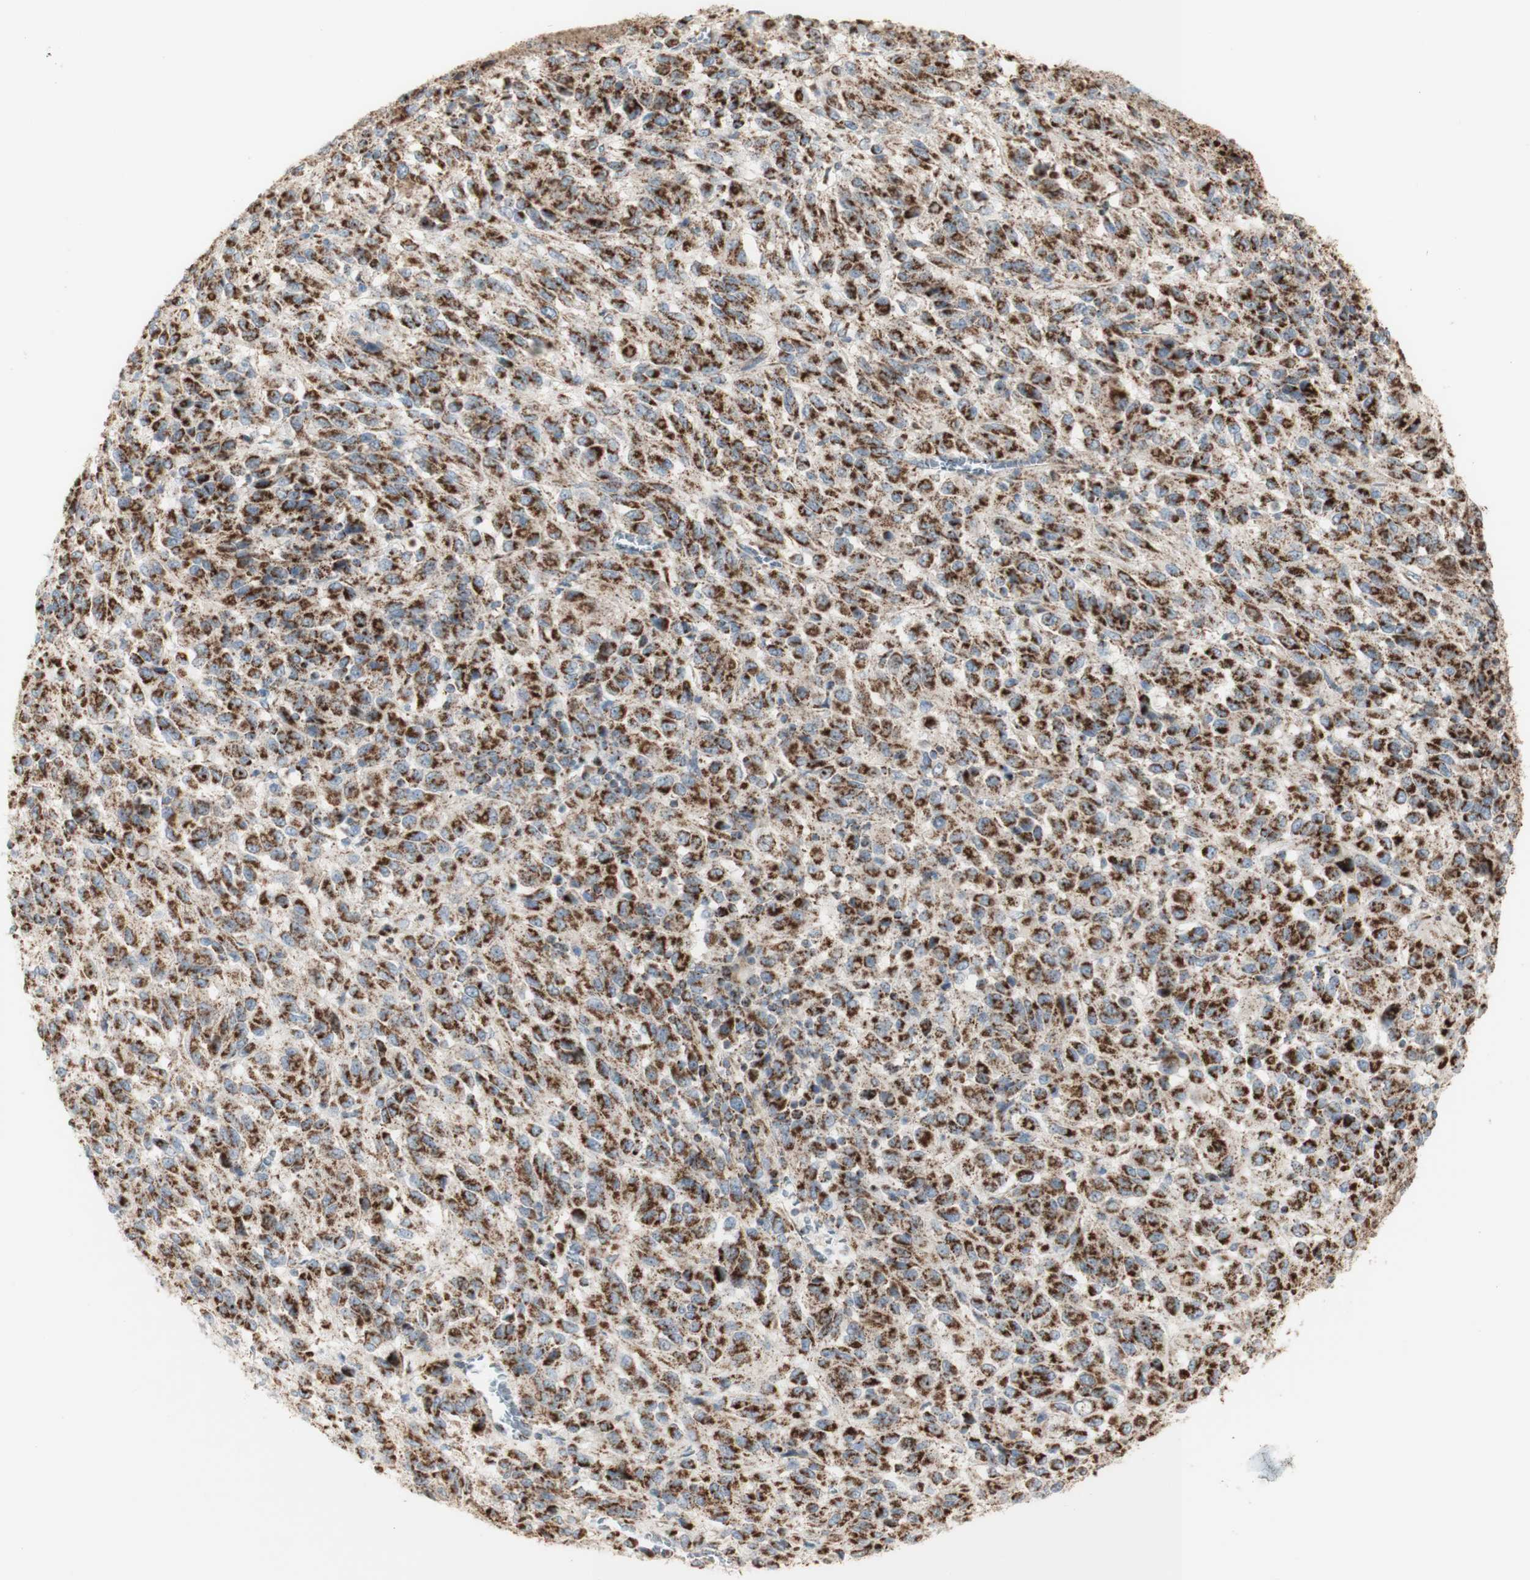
{"staining": {"intensity": "moderate", "quantity": ">75%", "location": "cytoplasmic/membranous"}, "tissue": "melanoma", "cell_type": "Tumor cells", "image_type": "cancer", "snomed": [{"axis": "morphology", "description": "Malignant melanoma, Metastatic site"}, {"axis": "topography", "description": "Lung"}], "caption": "DAB (3,3'-diaminobenzidine) immunohistochemical staining of human melanoma shows moderate cytoplasmic/membranous protein staining in approximately >75% of tumor cells.", "gene": "LETM1", "patient": {"sex": "male", "age": 64}}